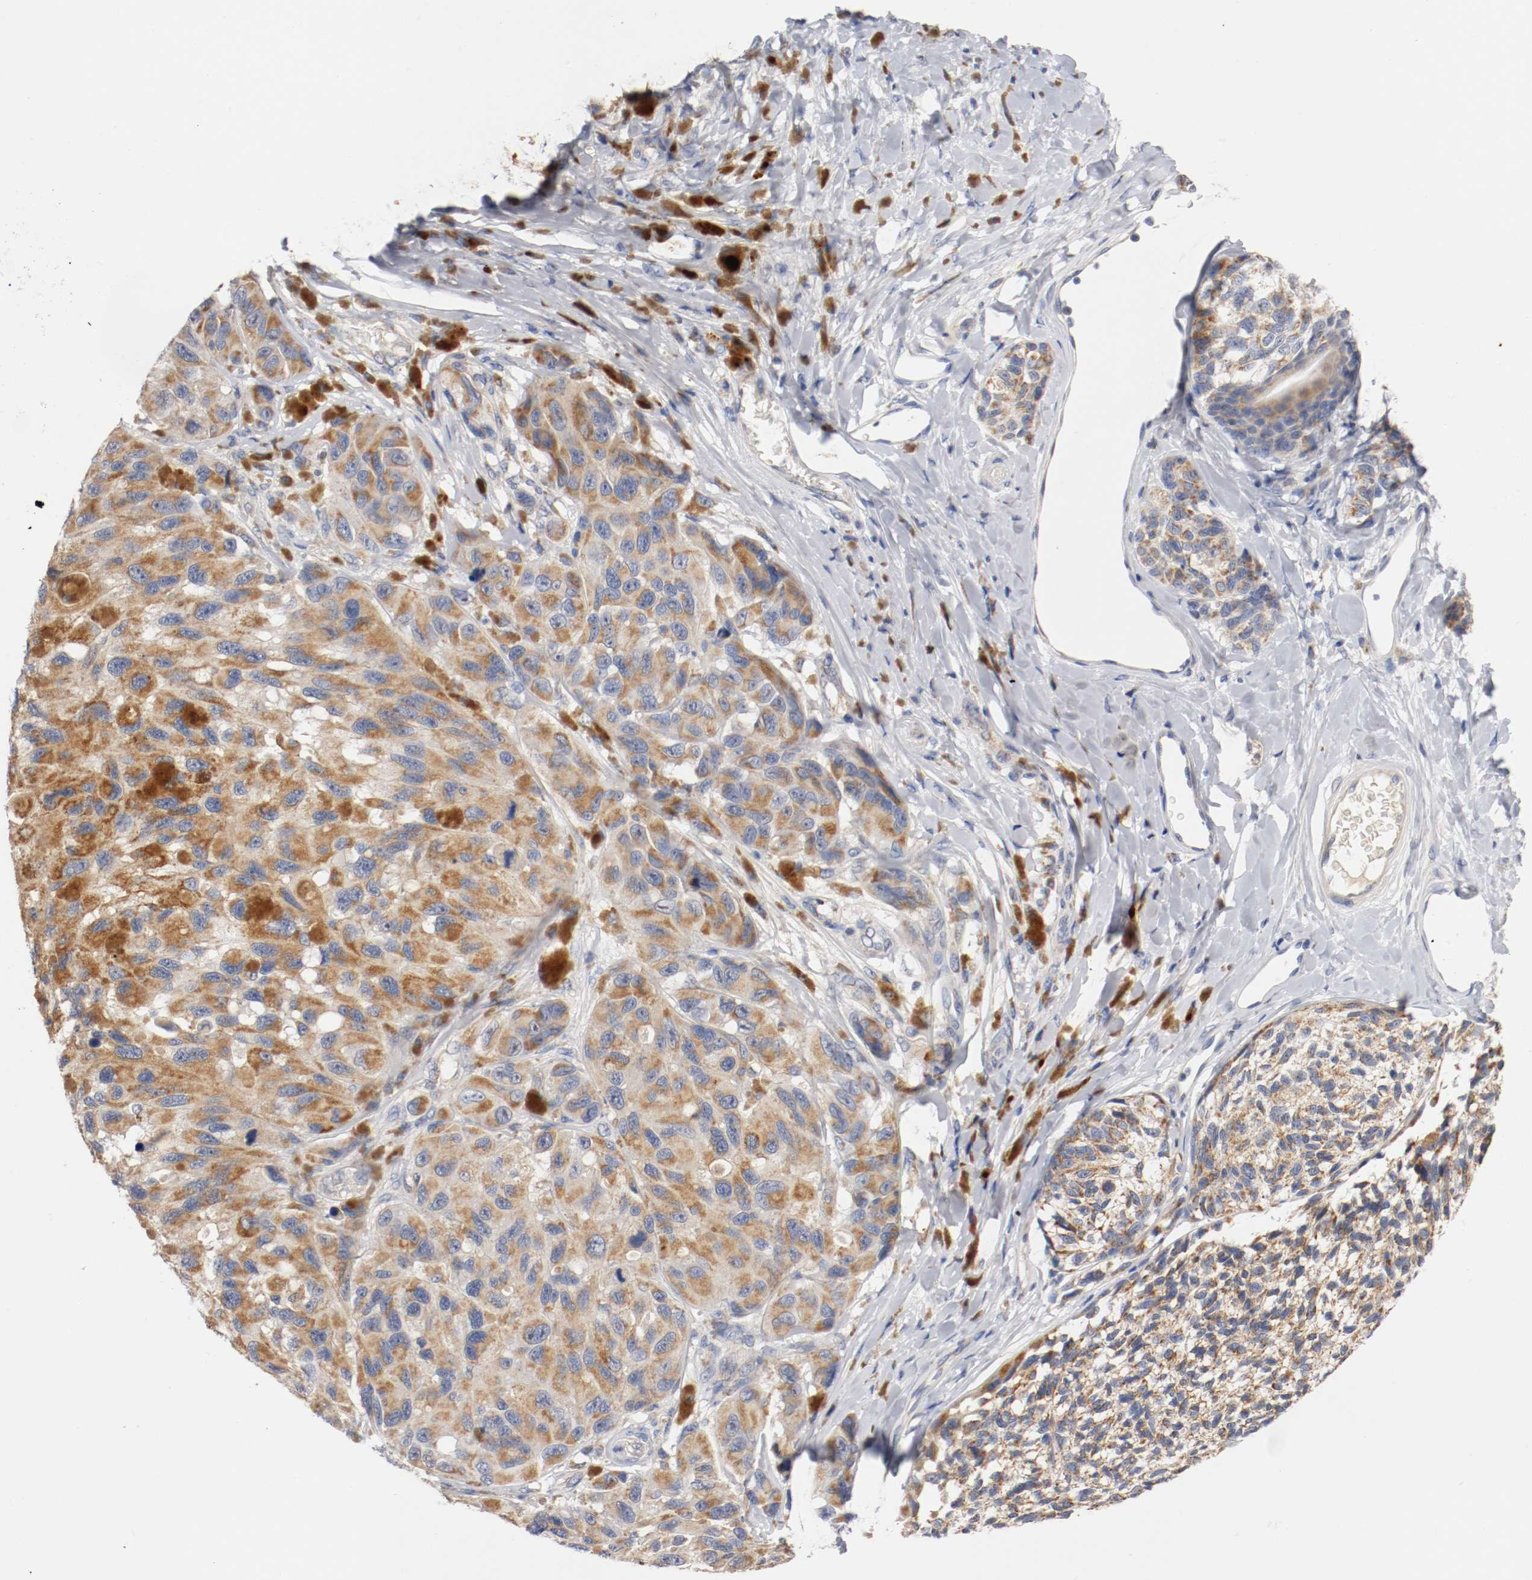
{"staining": {"intensity": "moderate", "quantity": ">75%", "location": "cytoplasmic/membranous"}, "tissue": "melanoma", "cell_type": "Tumor cells", "image_type": "cancer", "snomed": [{"axis": "morphology", "description": "Malignant melanoma, NOS"}, {"axis": "topography", "description": "Skin"}], "caption": "Malignant melanoma stained with immunohistochemistry shows moderate cytoplasmic/membranous positivity in approximately >75% of tumor cells. (DAB = brown stain, brightfield microscopy at high magnification).", "gene": "PCSK6", "patient": {"sex": "female", "age": 73}}